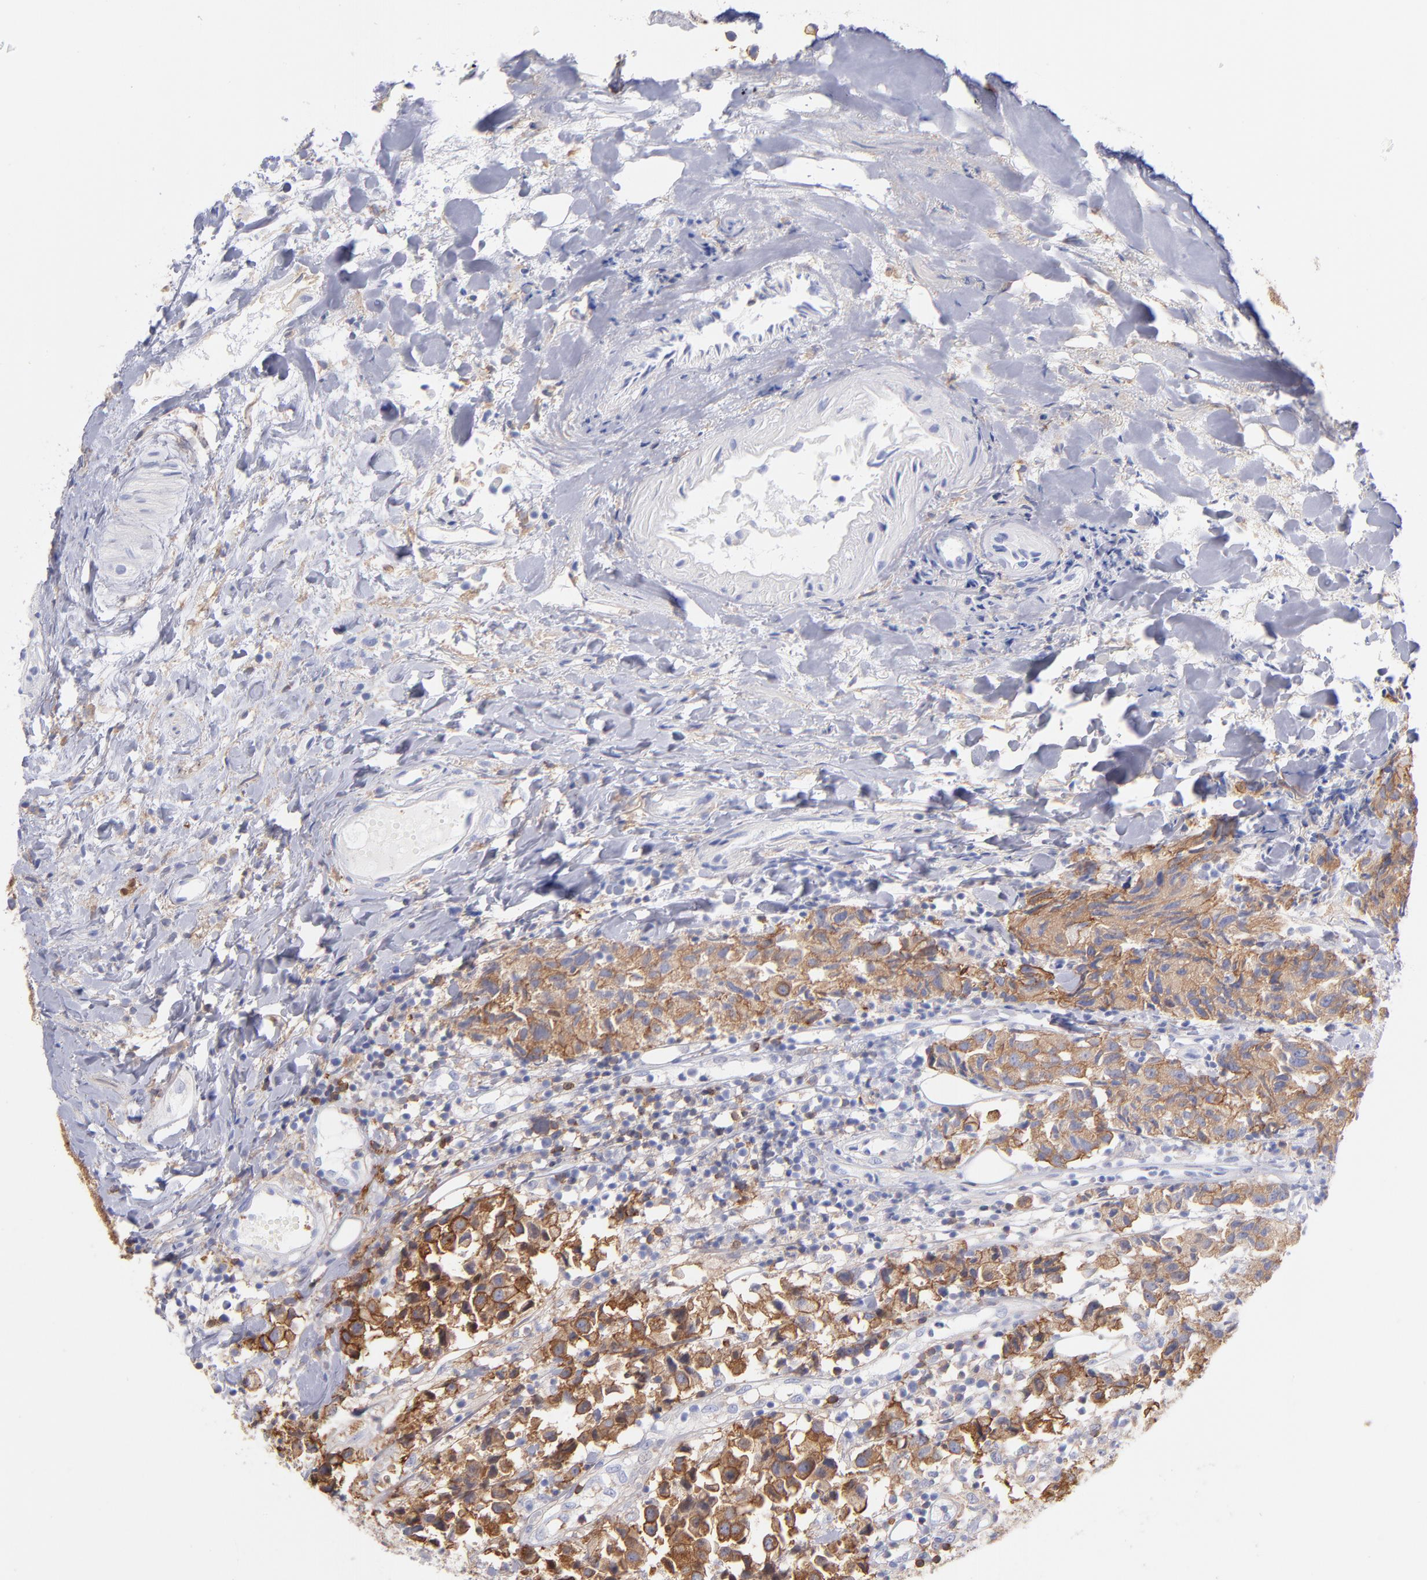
{"staining": {"intensity": "moderate", "quantity": ">75%", "location": "cytoplasmic/membranous"}, "tissue": "urothelial cancer", "cell_type": "Tumor cells", "image_type": "cancer", "snomed": [{"axis": "morphology", "description": "Urothelial carcinoma, High grade"}, {"axis": "topography", "description": "Urinary bladder"}], "caption": "Immunohistochemistry image of human urothelial cancer stained for a protein (brown), which demonstrates medium levels of moderate cytoplasmic/membranous staining in about >75% of tumor cells.", "gene": "PRKCA", "patient": {"sex": "female", "age": 75}}